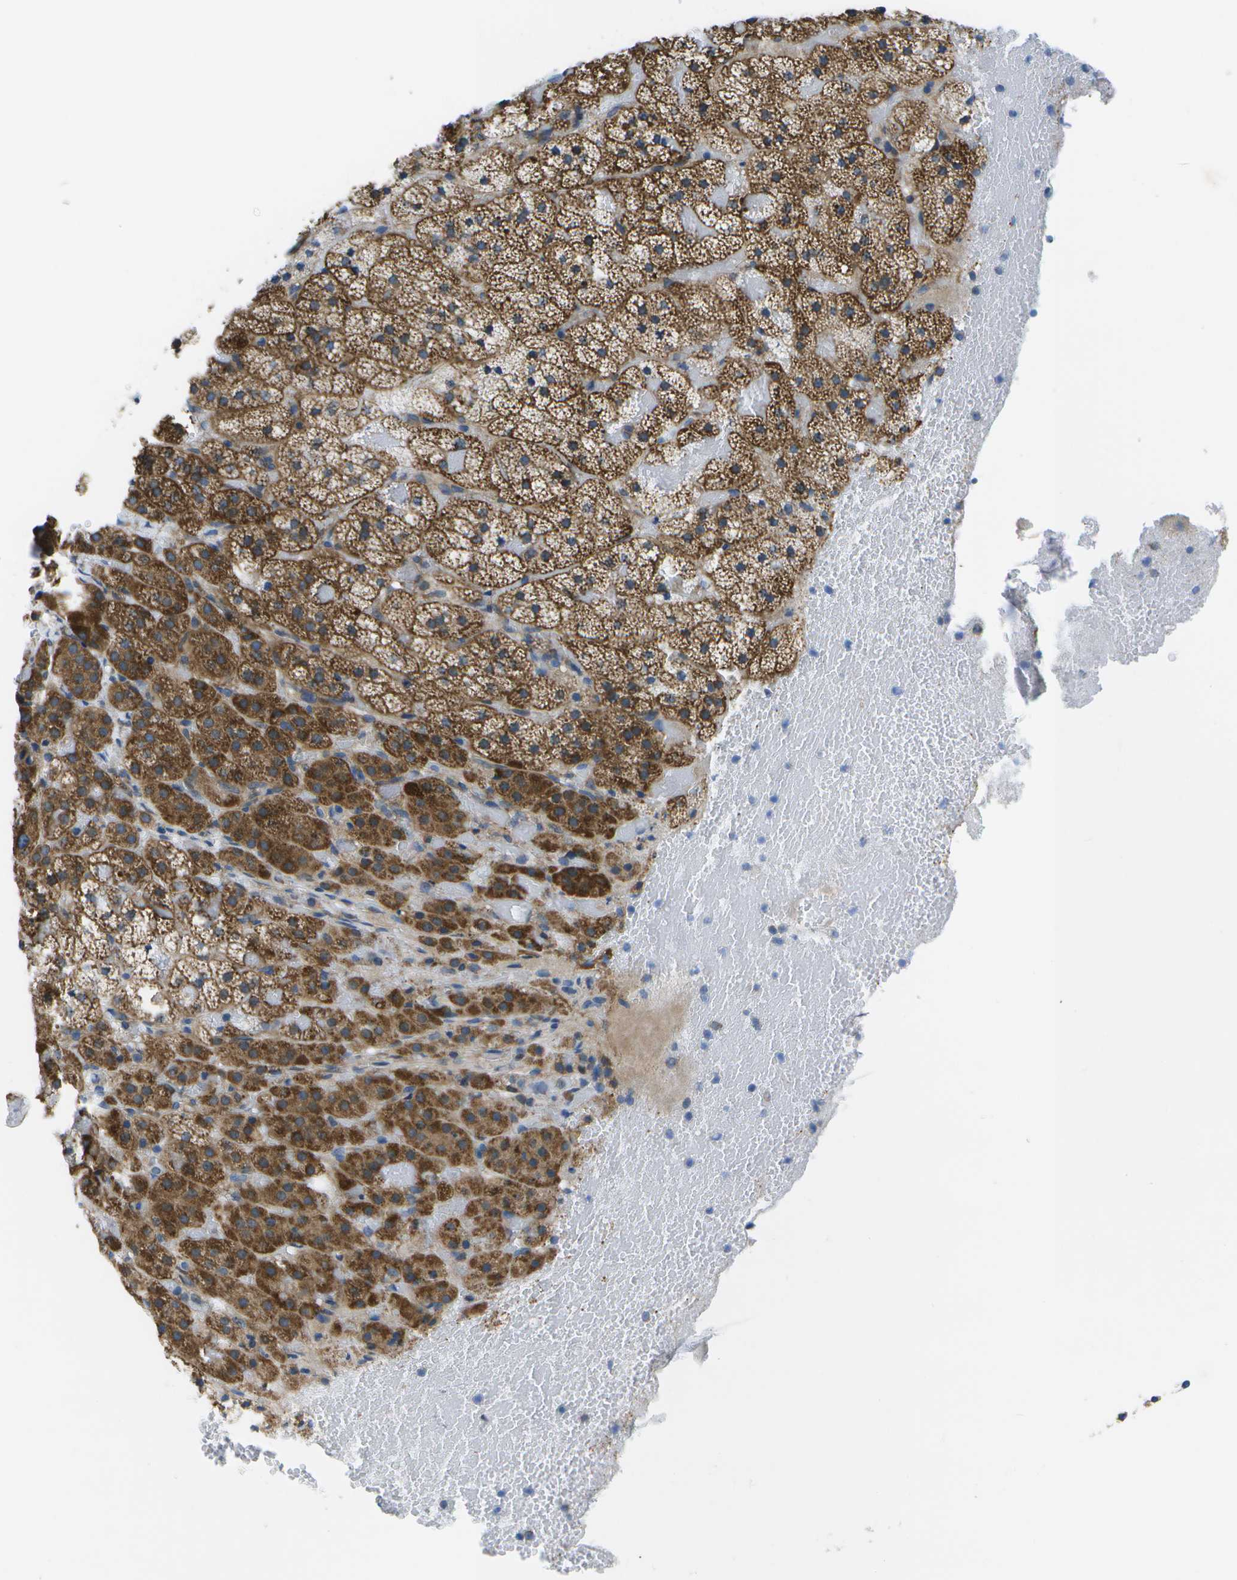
{"staining": {"intensity": "strong", "quantity": ">75%", "location": "cytoplasmic/membranous"}, "tissue": "adrenal gland", "cell_type": "Glandular cells", "image_type": "normal", "snomed": [{"axis": "morphology", "description": "Normal tissue, NOS"}, {"axis": "topography", "description": "Adrenal gland"}], "caption": "A high-resolution micrograph shows immunohistochemistry staining of benign adrenal gland, which exhibits strong cytoplasmic/membranous staining in about >75% of glandular cells. The staining was performed using DAB to visualize the protein expression in brown, while the nuclei were stained in blue with hematoxylin (Magnification: 20x).", "gene": "GDF5", "patient": {"sex": "female", "age": 59}}